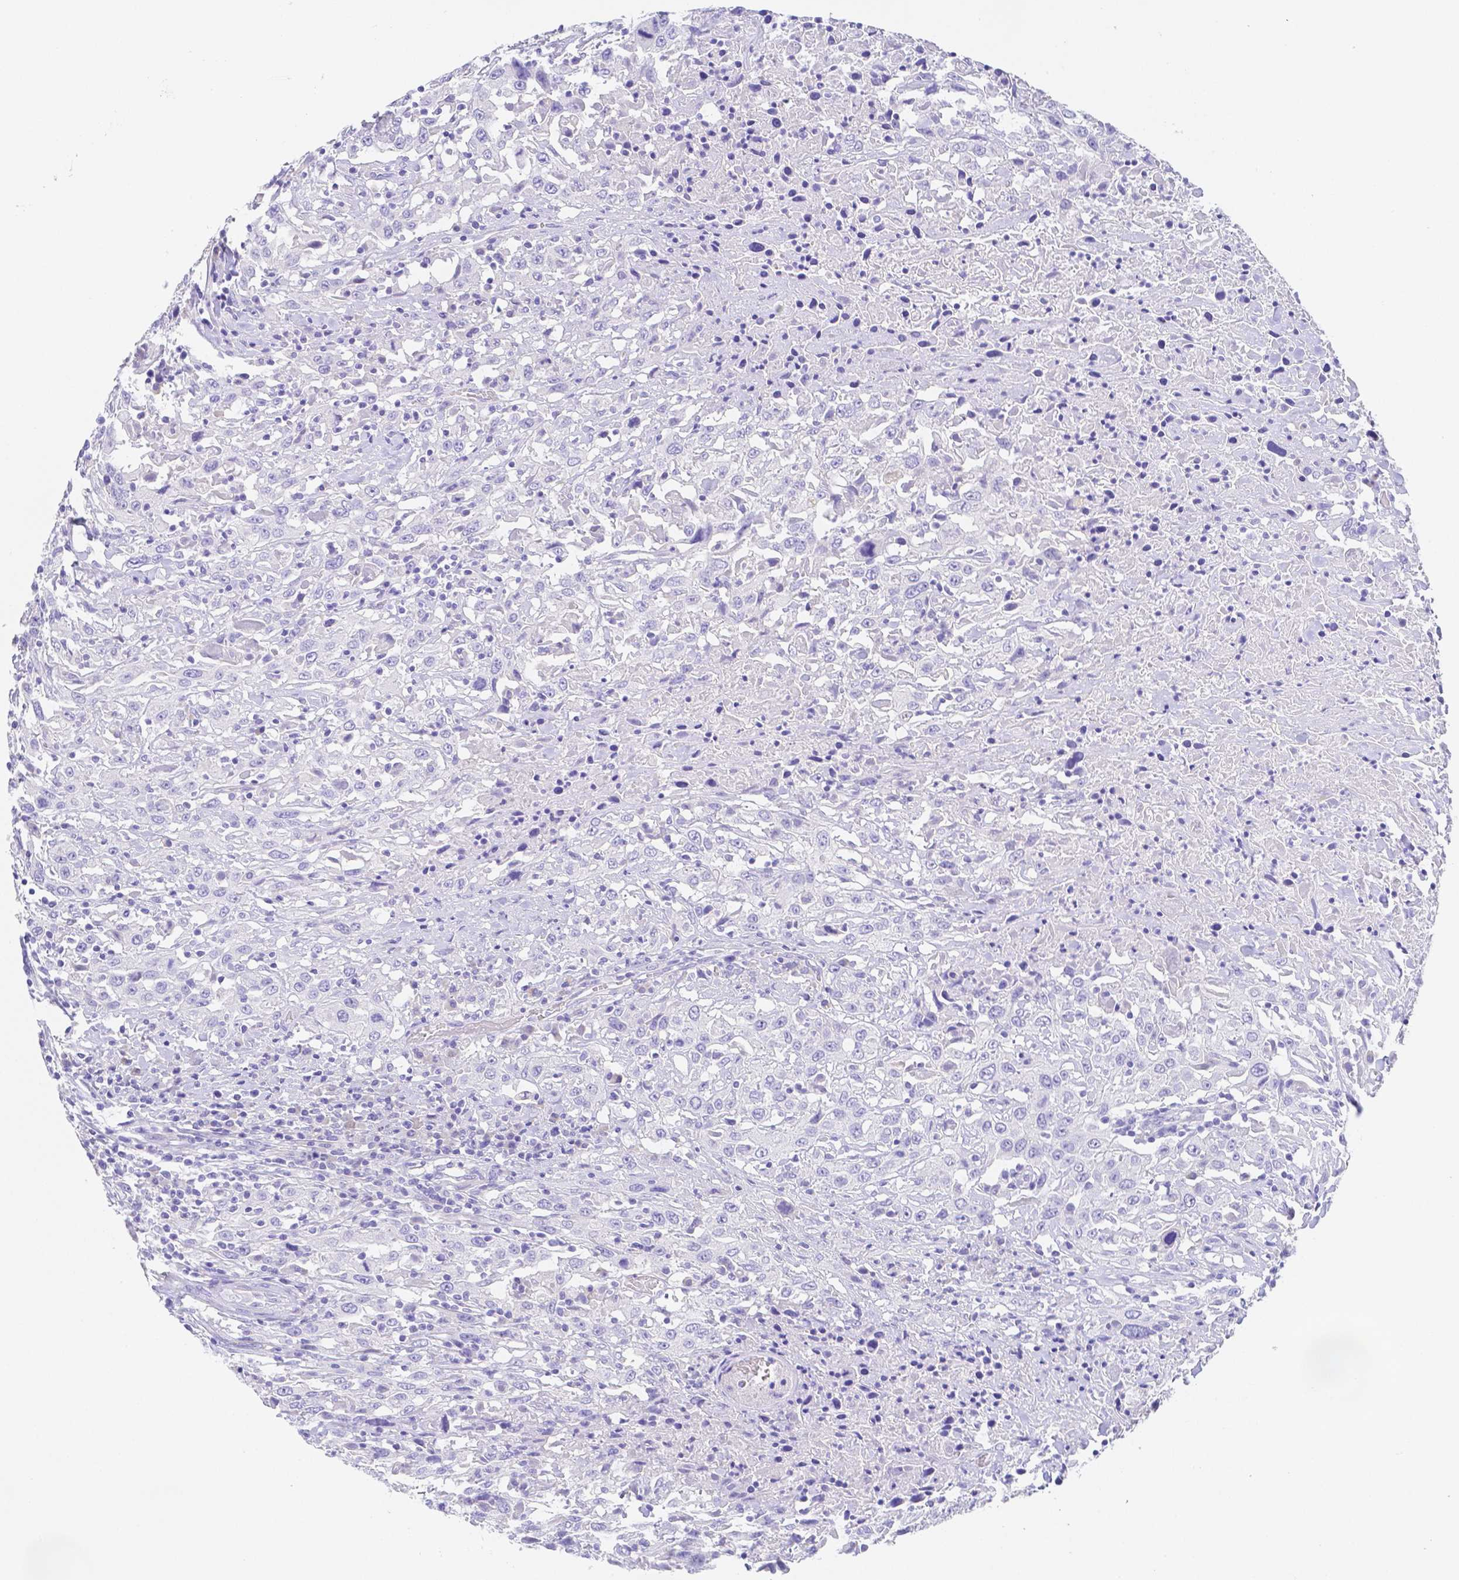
{"staining": {"intensity": "negative", "quantity": "none", "location": "none"}, "tissue": "urothelial cancer", "cell_type": "Tumor cells", "image_type": "cancer", "snomed": [{"axis": "morphology", "description": "Urothelial carcinoma, High grade"}, {"axis": "topography", "description": "Urinary bladder"}], "caption": "Tumor cells show no significant protein expression in urothelial cancer. (Stains: DAB immunohistochemistry with hematoxylin counter stain, Microscopy: brightfield microscopy at high magnification).", "gene": "ZG16B", "patient": {"sex": "male", "age": 61}}